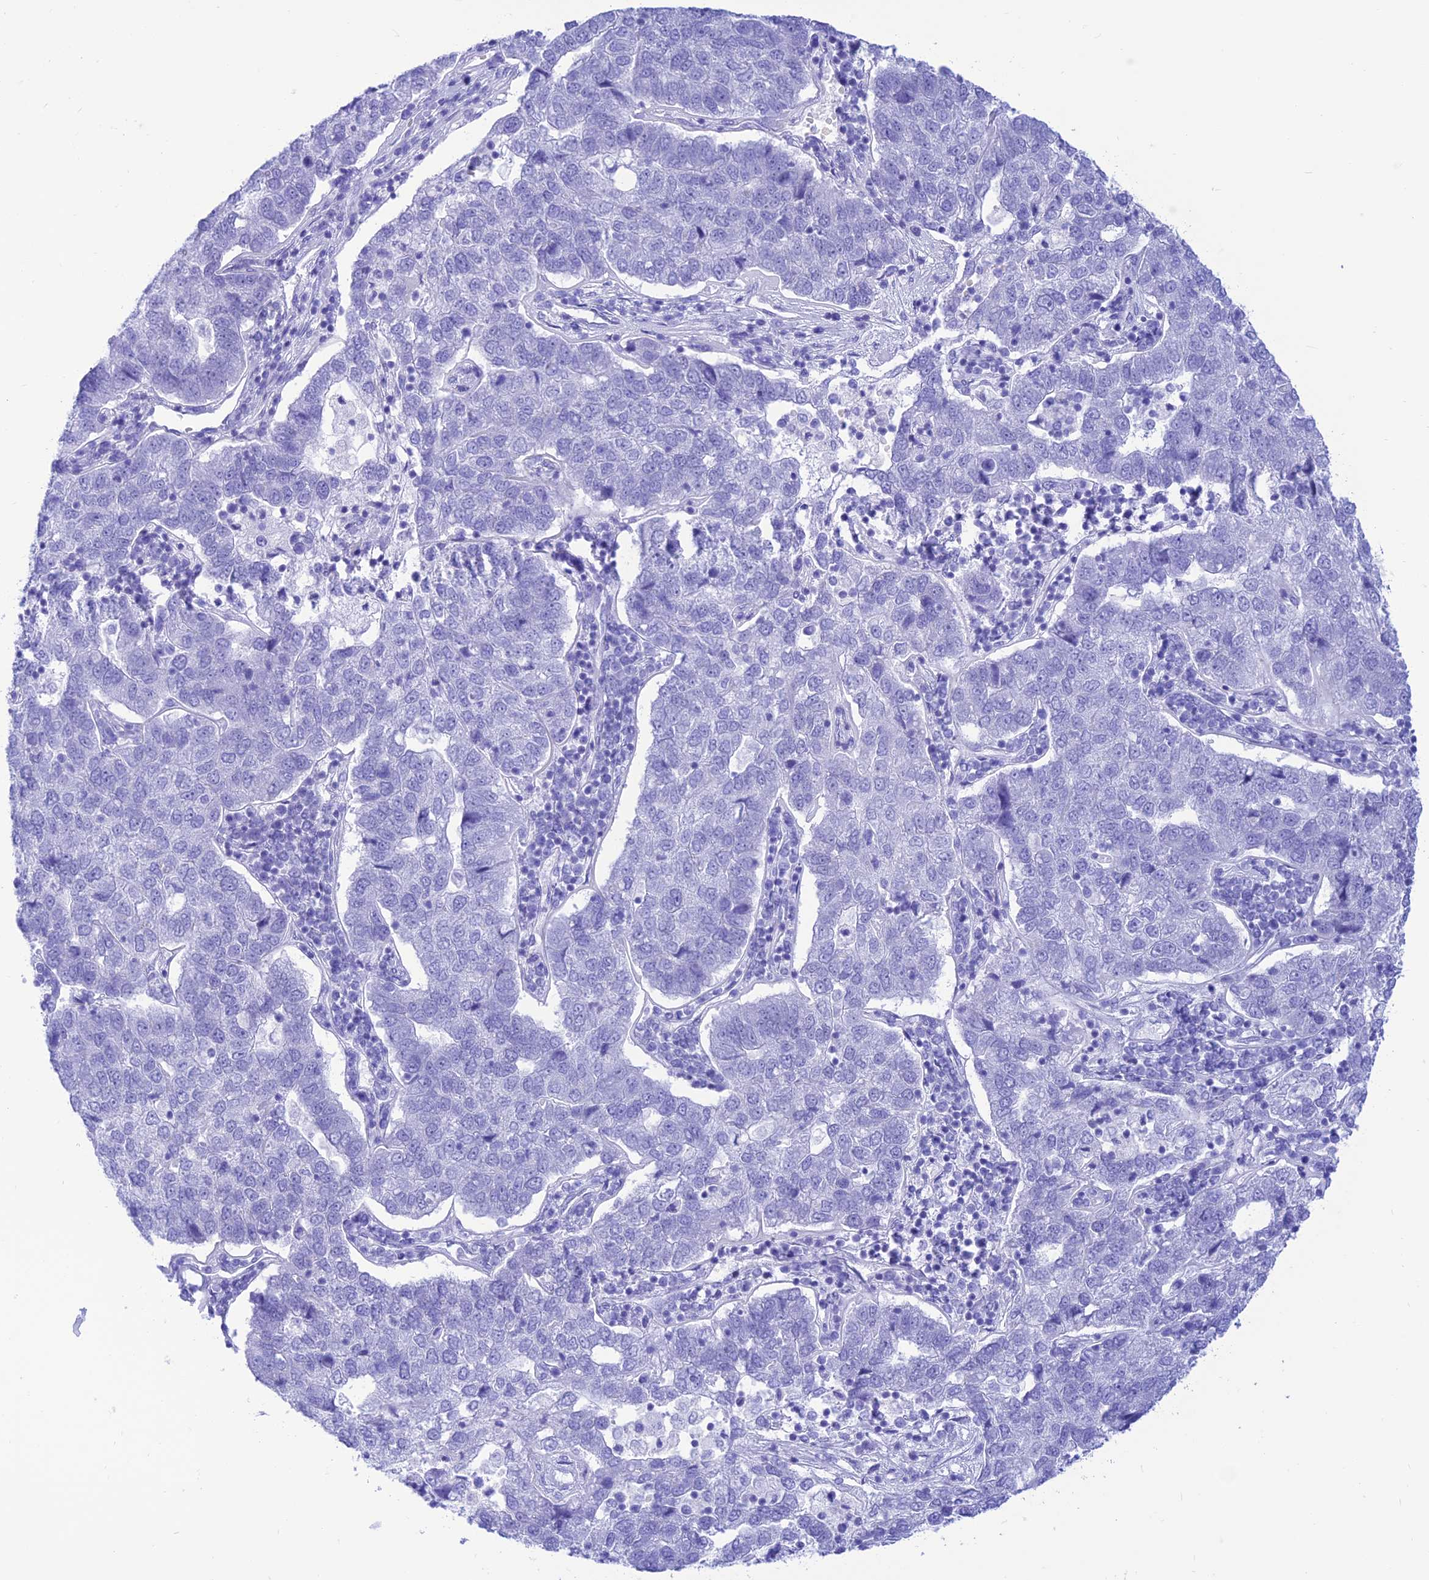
{"staining": {"intensity": "negative", "quantity": "none", "location": "none"}, "tissue": "pancreatic cancer", "cell_type": "Tumor cells", "image_type": "cancer", "snomed": [{"axis": "morphology", "description": "Adenocarcinoma, NOS"}, {"axis": "topography", "description": "Pancreas"}], "caption": "An IHC photomicrograph of pancreatic cancer is shown. There is no staining in tumor cells of pancreatic cancer.", "gene": "PRNP", "patient": {"sex": "female", "age": 61}}